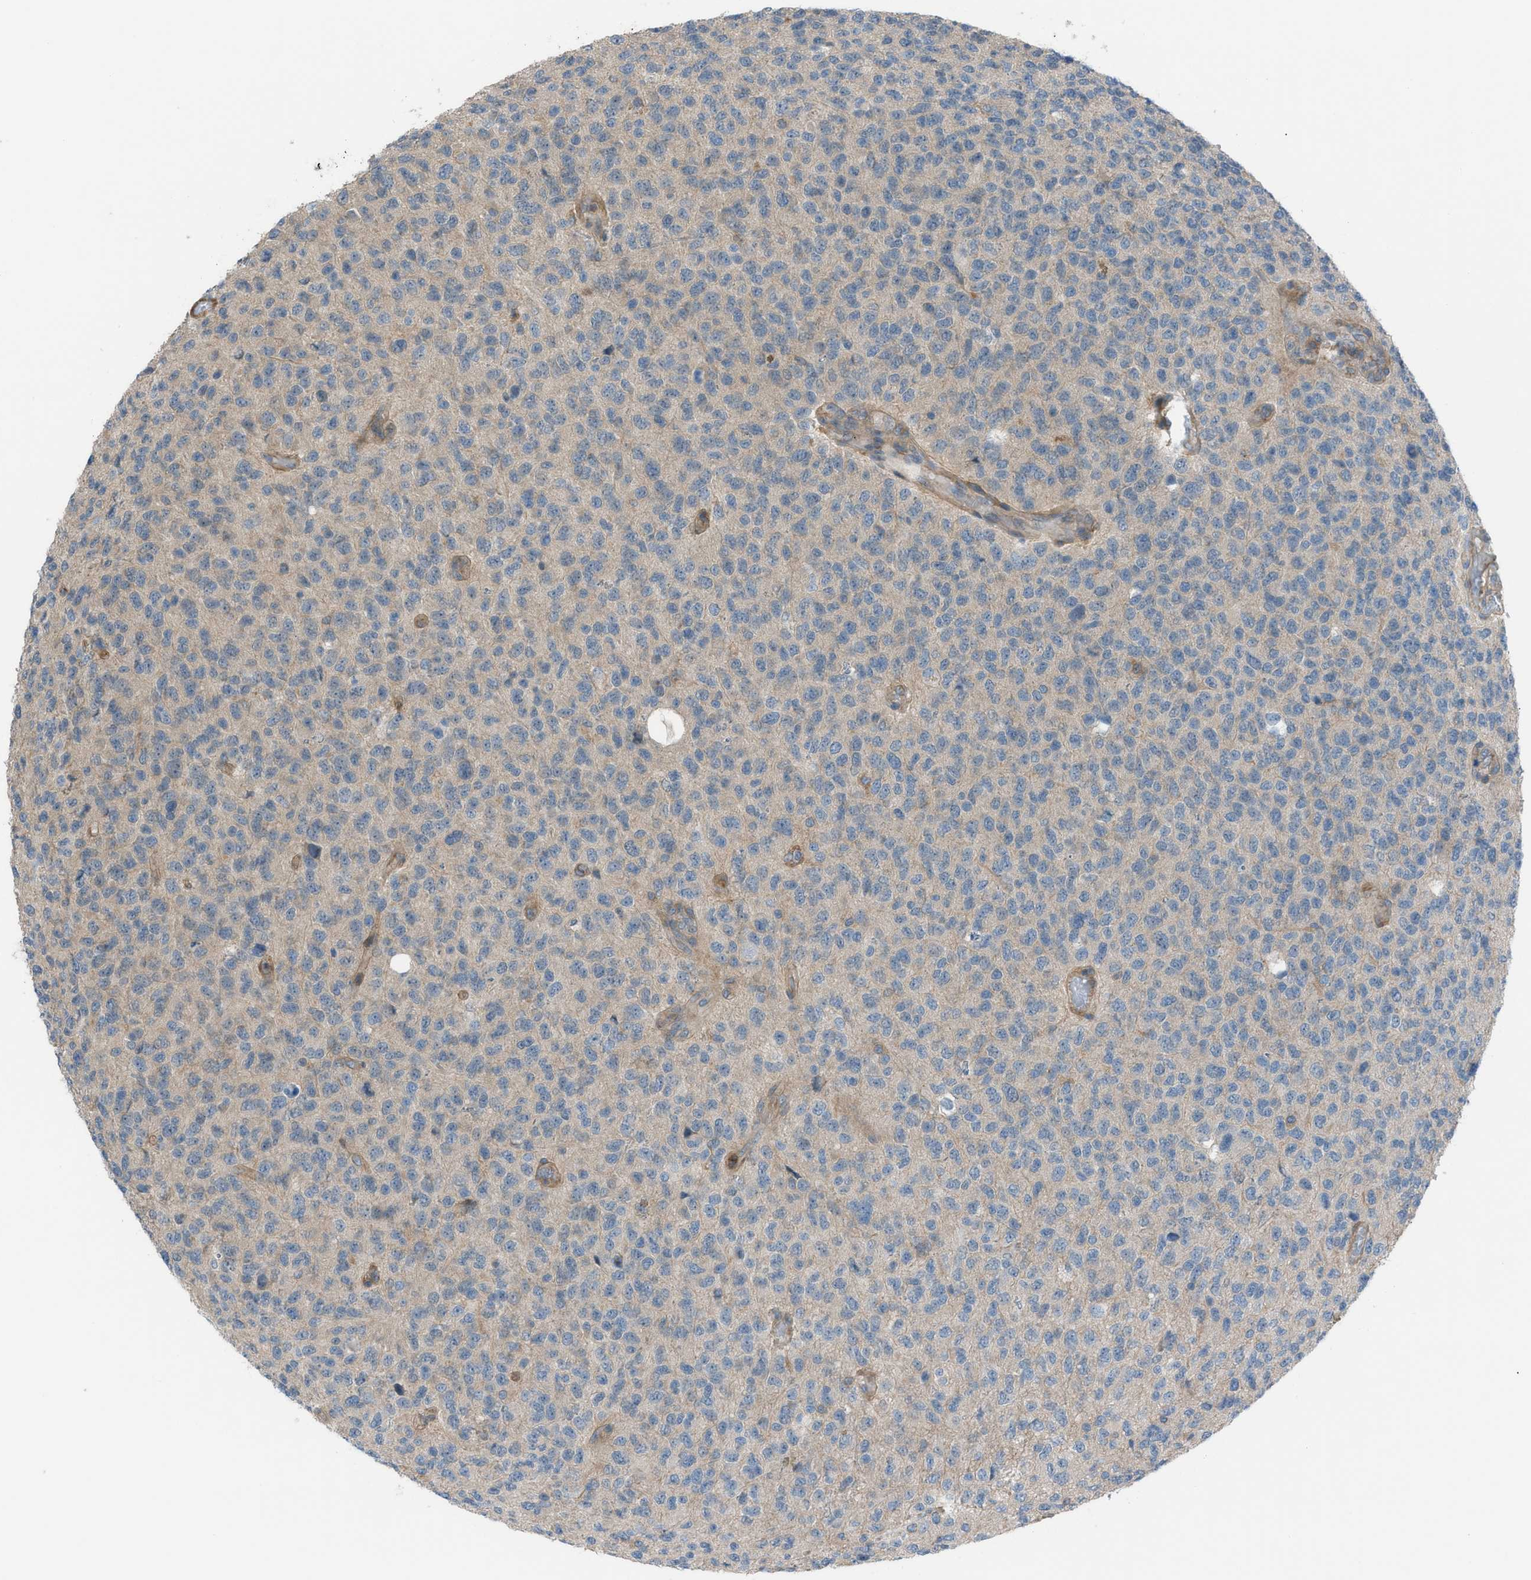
{"staining": {"intensity": "weak", "quantity": "<25%", "location": "cytoplasmic/membranous"}, "tissue": "glioma", "cell_type": "Tumor cells", "image_type": "cancer", "snomed": [{"axis": "morphology", "description": "Glioma, malignant, High grade"}, {"axis": "topography", "description": "pancreas cauda"}], "caption": "The immunohistochemistry histopathology image has no significant positivity in tumor cells of malignant glioma (high-grade) tissue.", "gene": "DYRK1A", "patient": {"sex": "male", "age": 60}}